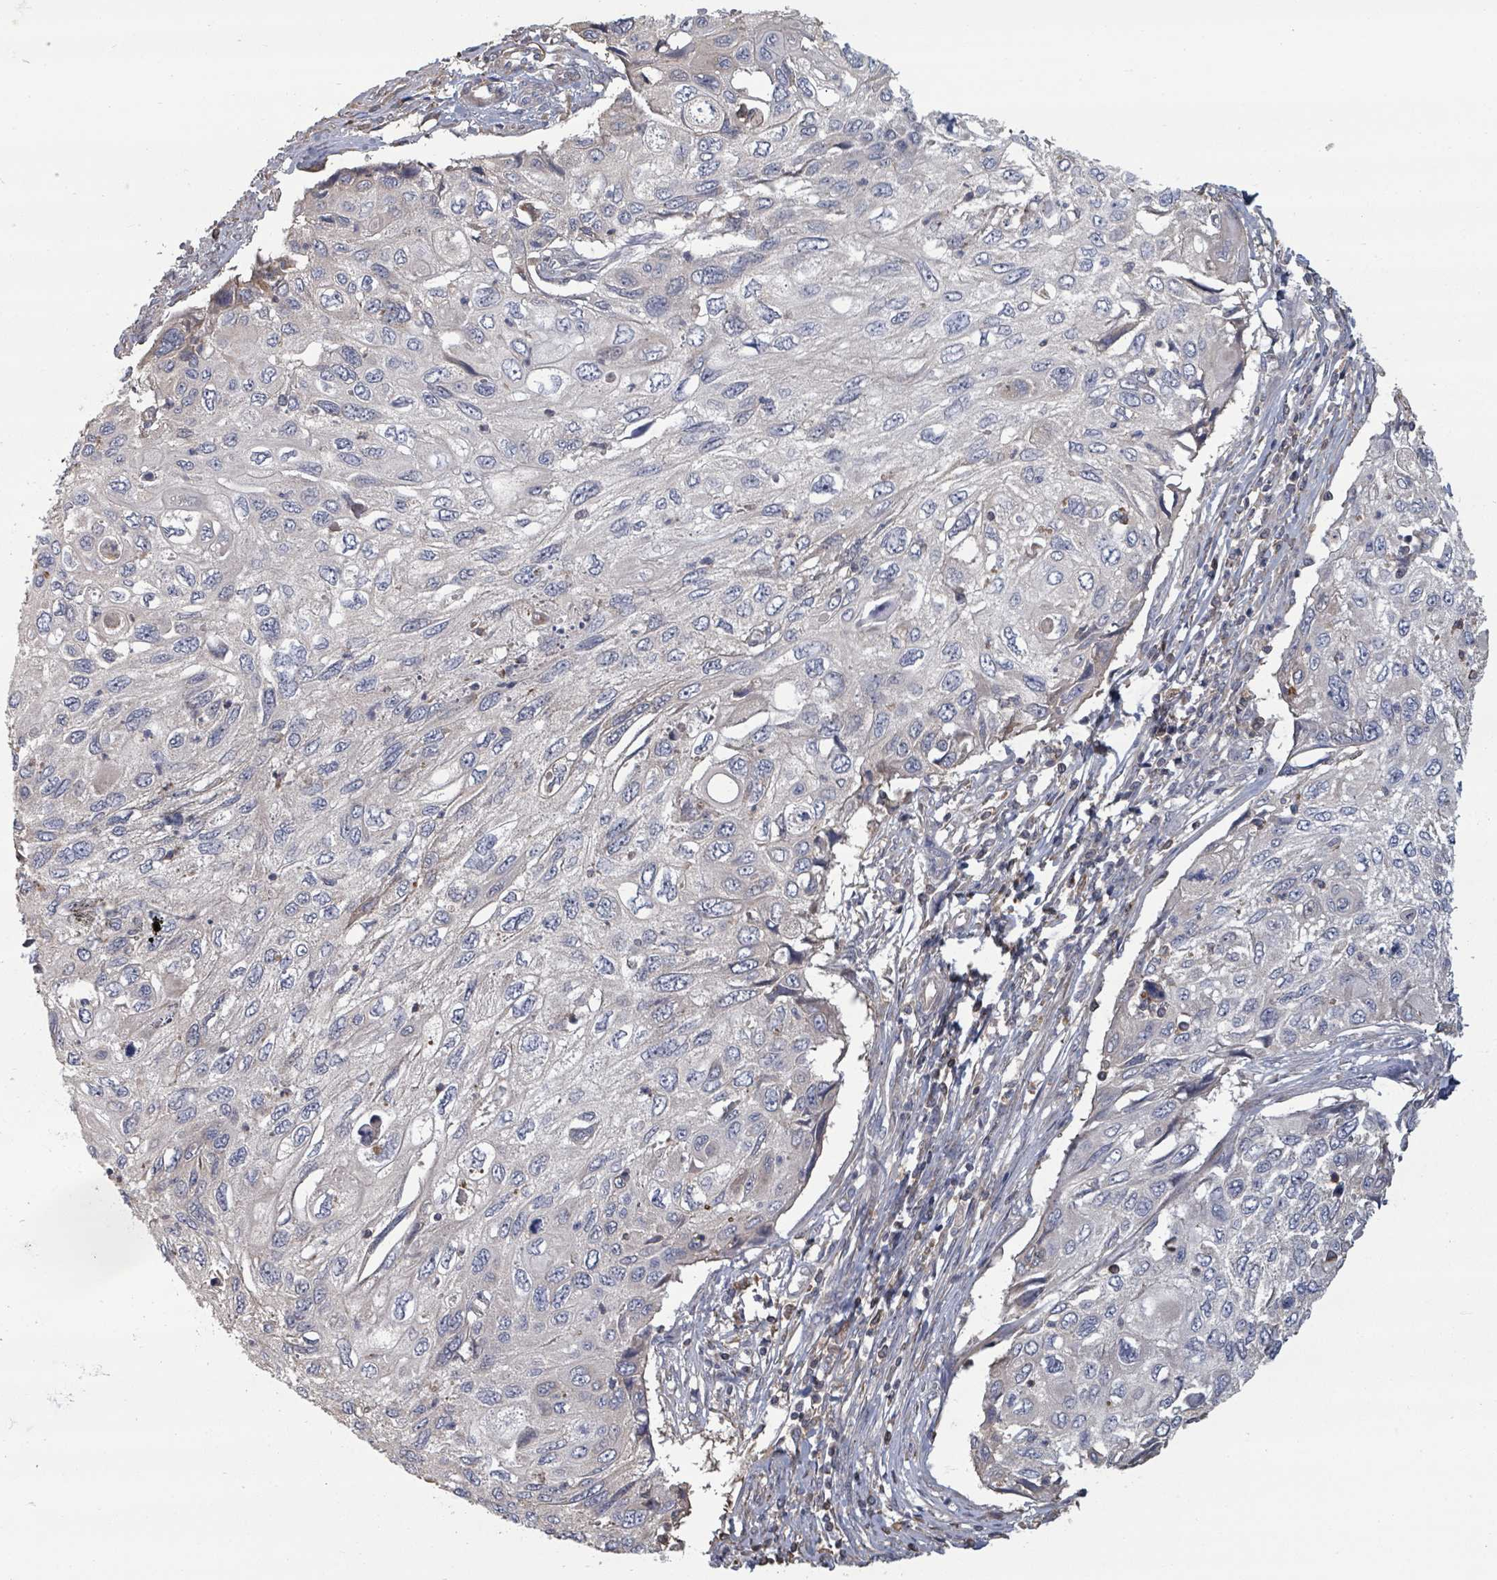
{"staining": {"intensity": "negative", "quantity": "none", "location": "none"}, "tissue": "cervical cancer", "cell_type": "Tumor cells", "image_type": "cancer", "snomed": [{"axis": "morphology", "description": "Squamous cell carcinoma, NOS"}, {"axis": "topography", "description": "Cervix"}], "caption": "This is an IHC histopathology image of cervical cancer. There is no positivity in tumor cells.", "gene": "GABBR1", "patient": {"sex": "female", "age": 70}}